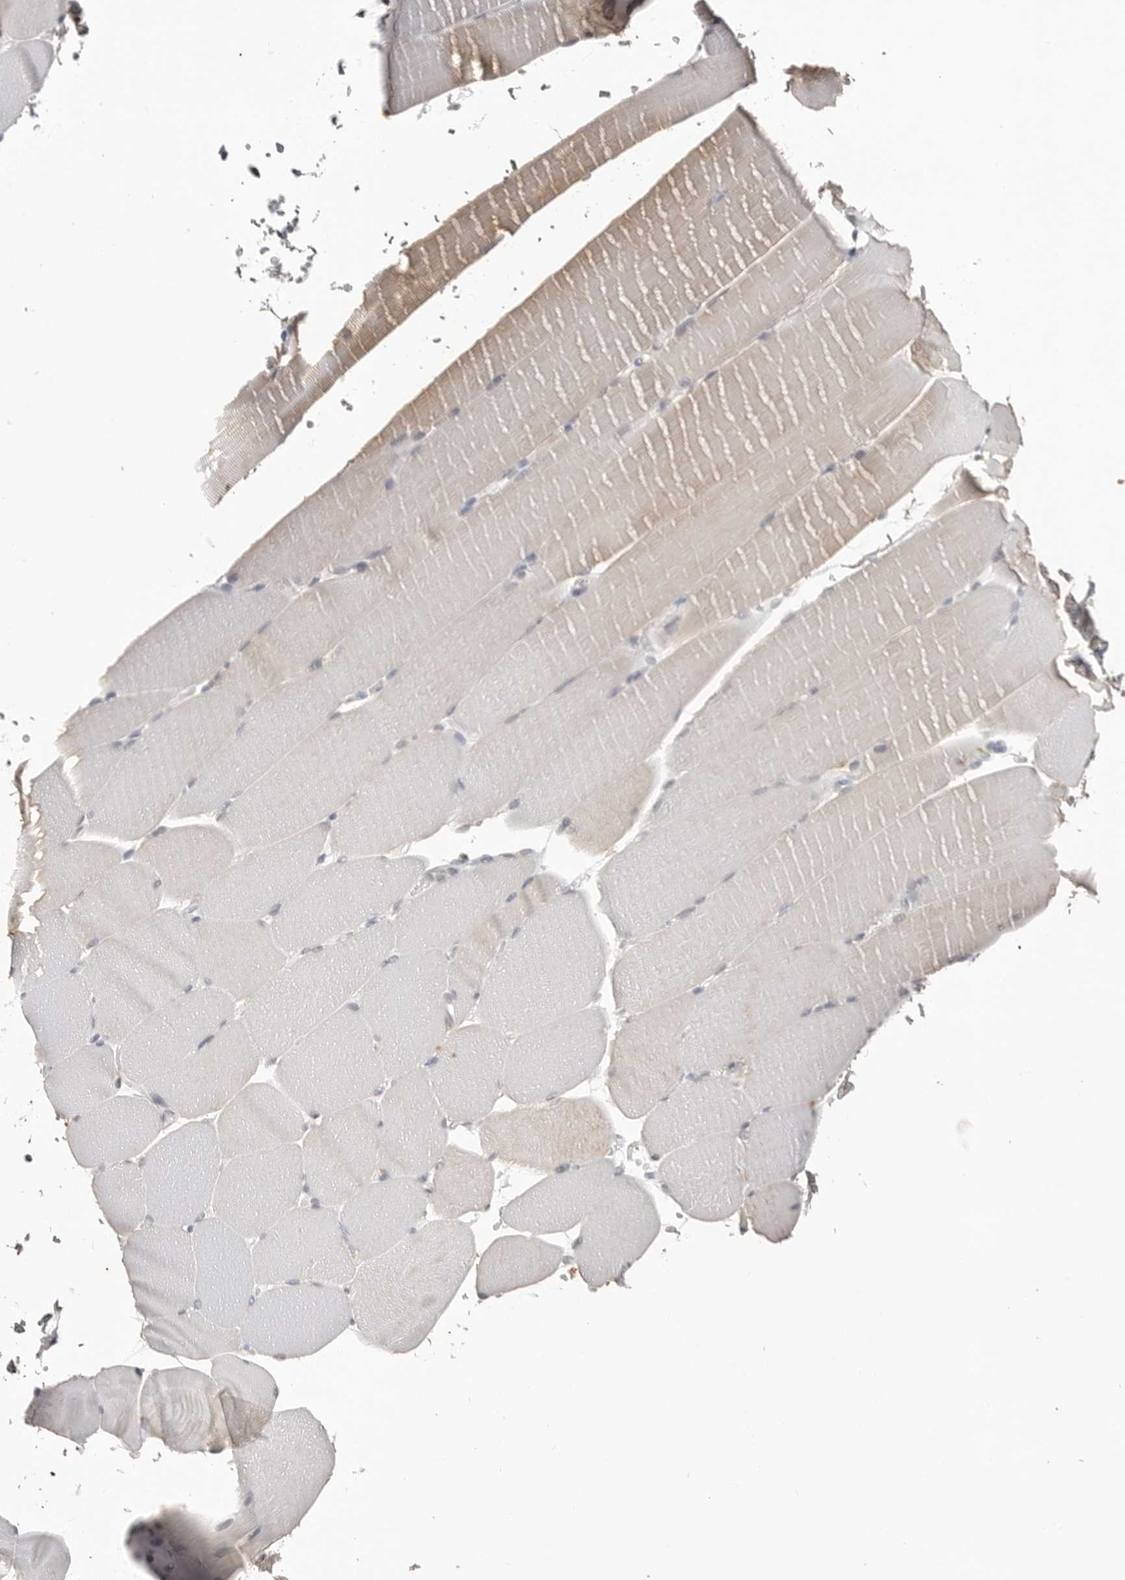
{"staining": {"intensity": "weak", "quantity": "25%-75%", "location": "cytoplasmic/membranous"}, "tissue": "skeletal muscle", "cell_type": "Myocytes", "image_type": "normal", "snomed": [{"axis": "morphology", "description": "Normal tissue, NOS"}, {"axis": "topography", "description": "Skeletal muscle"}, {"axis": "topography", "description": "Parathyroid gland"}], "caption": "High-power microscopy captured an immunohistochemistry (IHC) photomicrograph of normal skeletal muscle, revealing weak cytoplasmic/membranous positivity in about 25%-75% of myocytes.", "gene": "RRM1", "patient": {"sex": "female", "age": 37}}